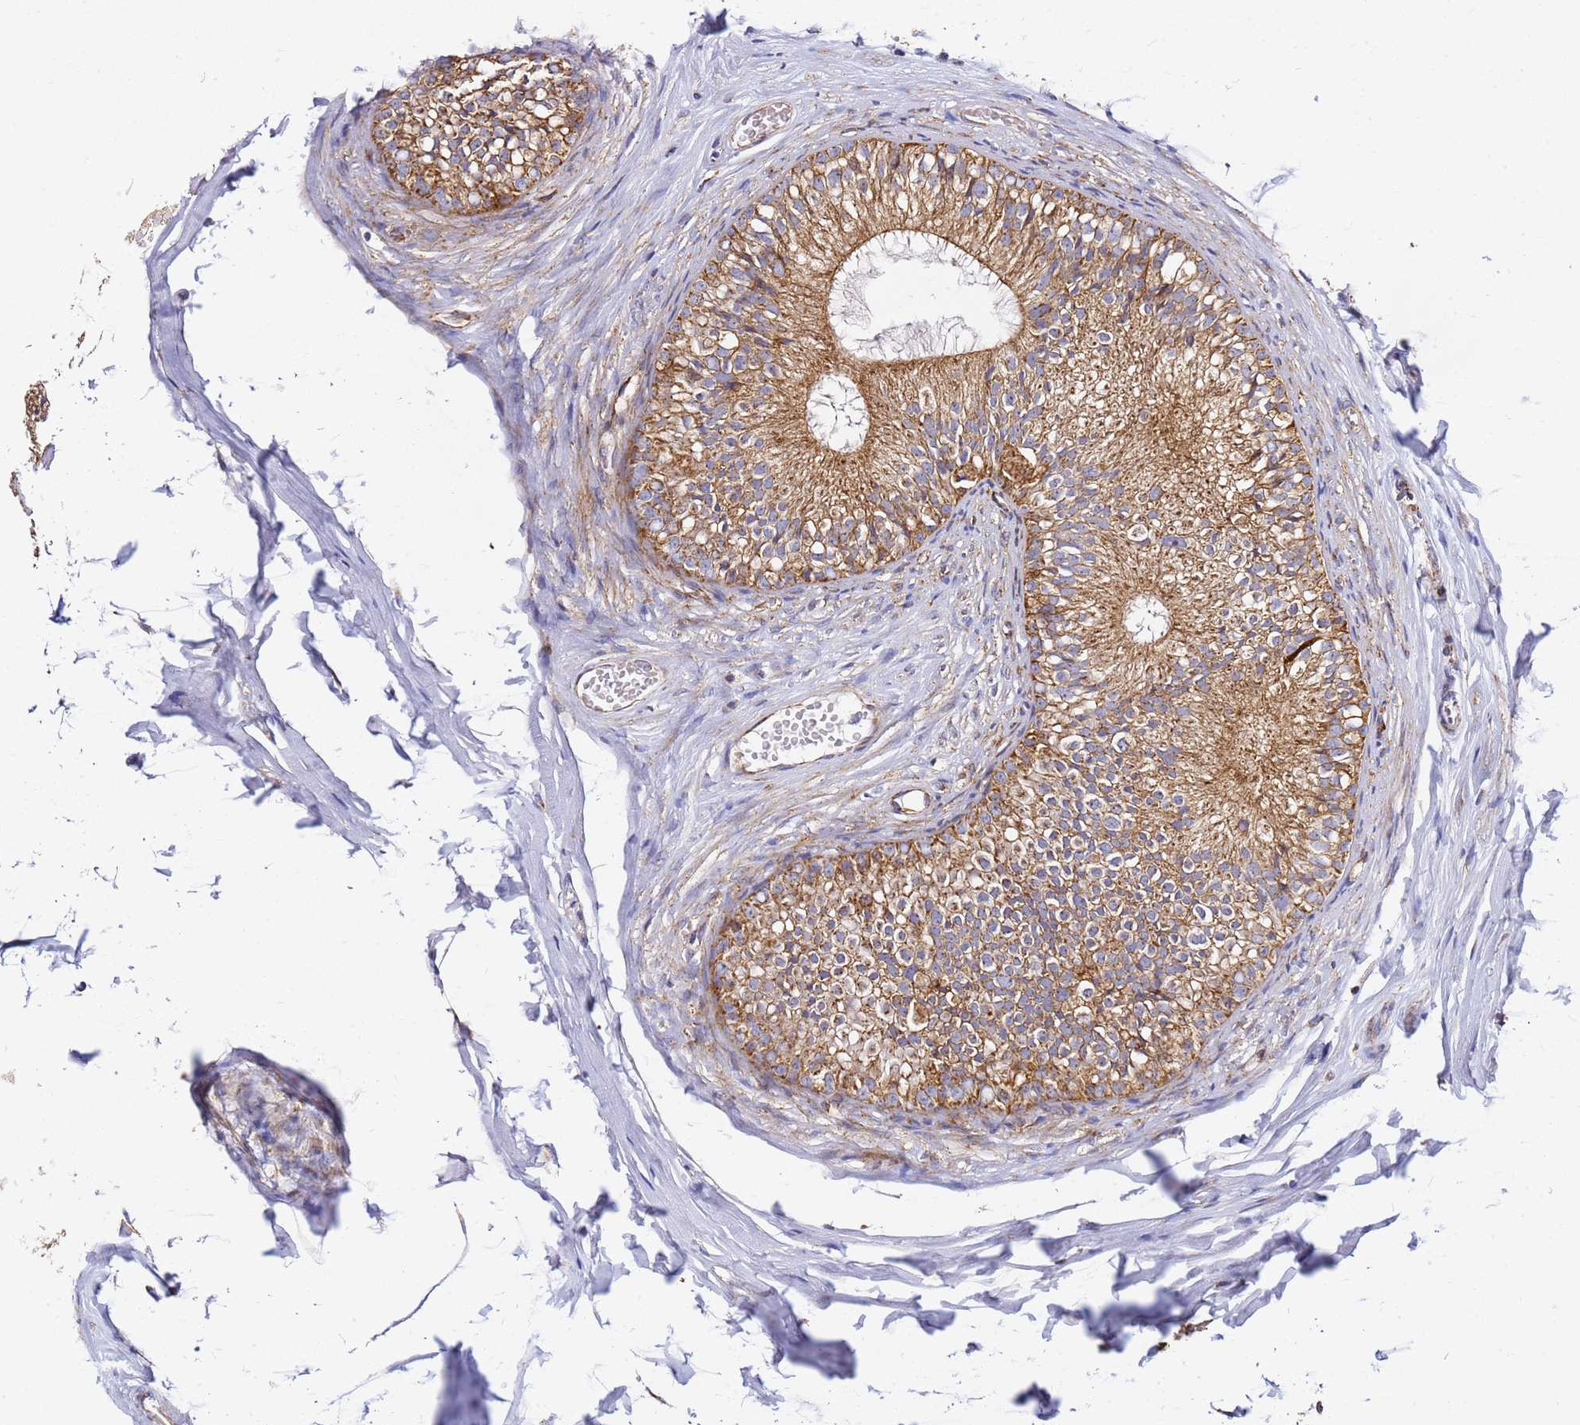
{"staining": {"intensity": "moderate", "quantity": ">75%", "location": "cytoplasmic/membranous"}, "tissue": "epididymis", "cell_type": "Glandular cells", "image_type": "normal", "snomed": [{"axis": "morphology", "description": "Normal tissue, NOS"}, {"axis": "morphology", "description": "Seminoma in situ"}, {"axis": "topography", "description": "Testis"}, {"axis": "topography", "description": "Epididymis"}], "caption": "A brown stain highlights moderate cytoplasmic/membranous expression of a protein in glandular cells of unremarkable epididymis.", "gene": "NDUFA3", "patient": {"sex": "male", "age": 28}}